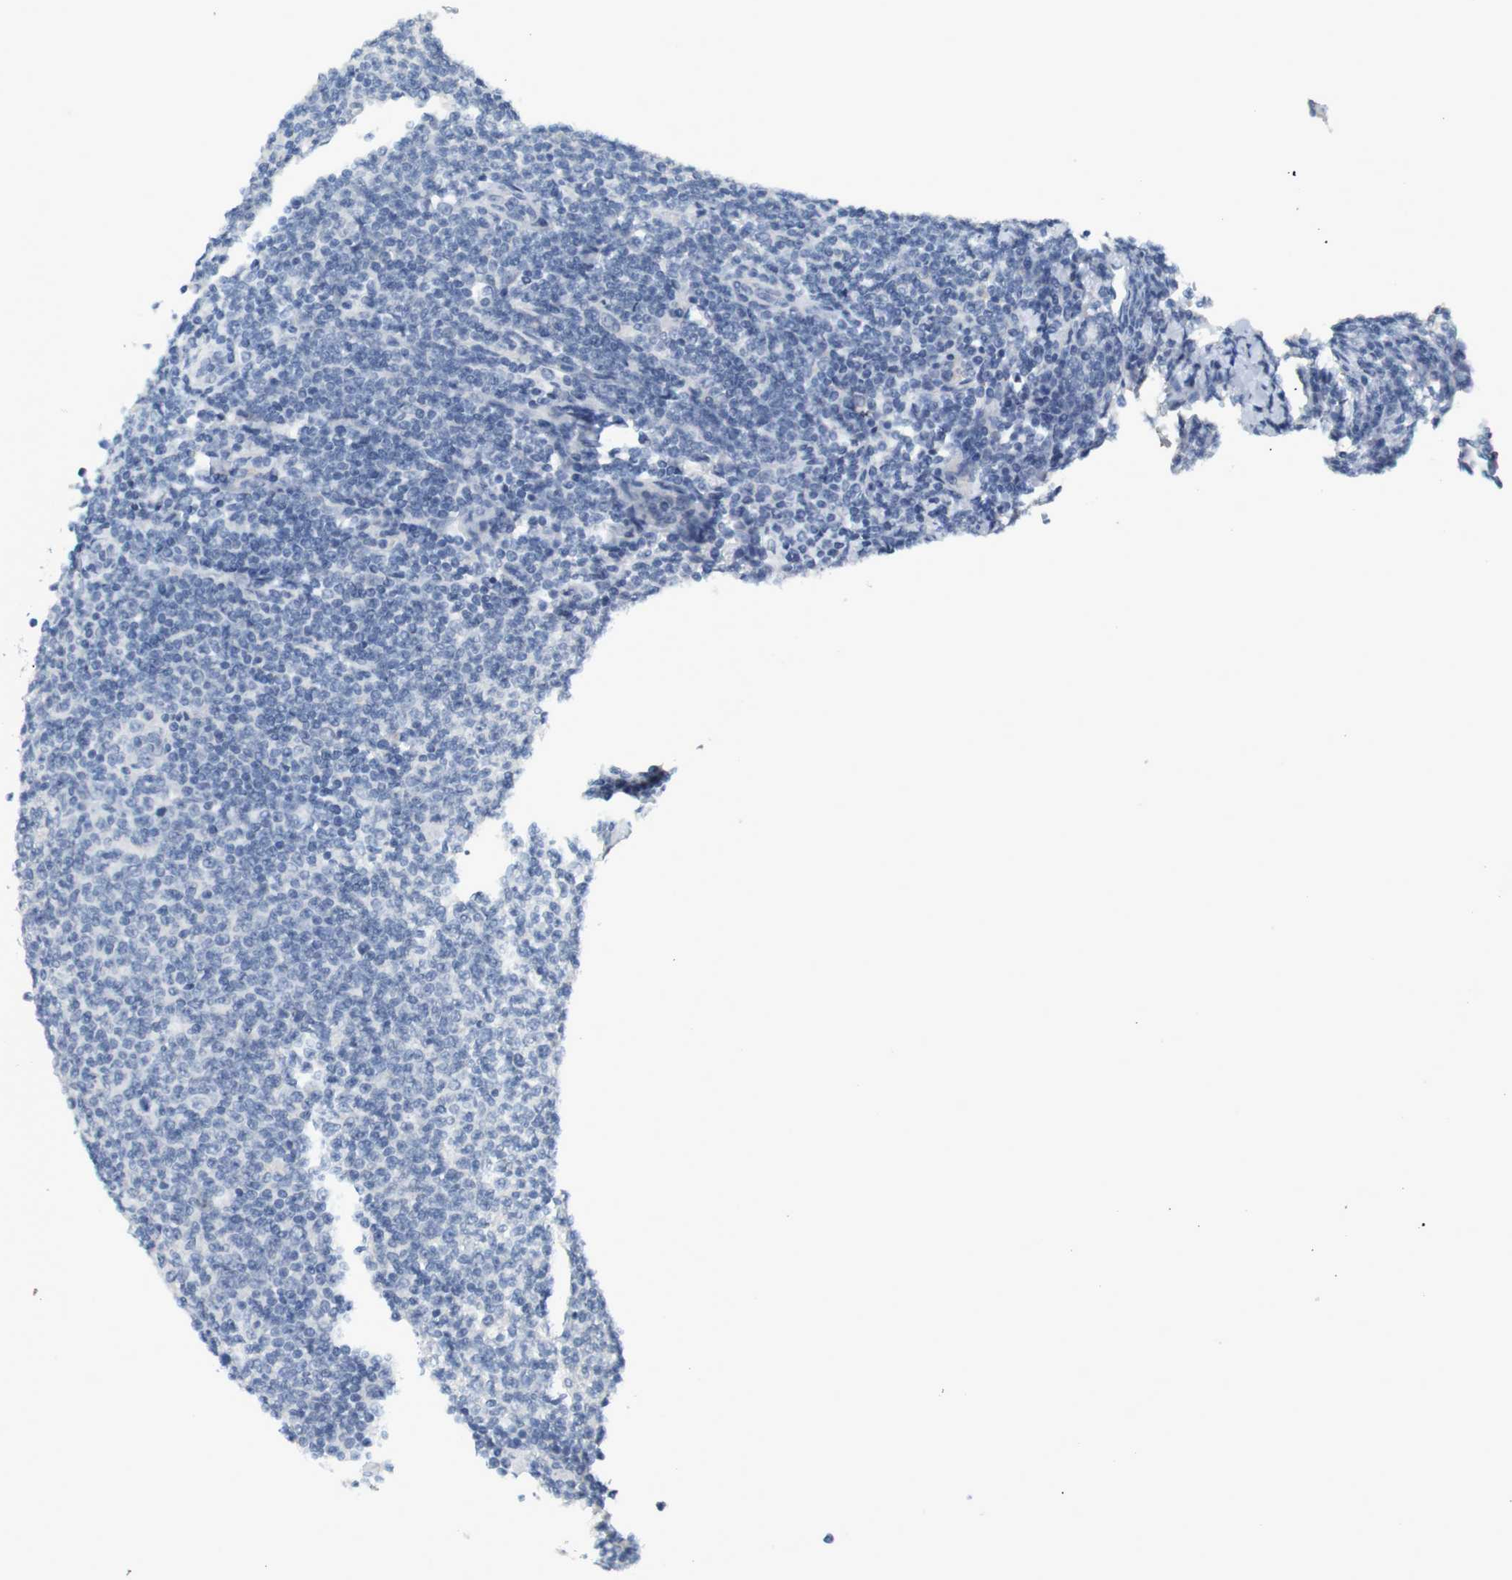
{"staining": {"intensity": "negative", "quantity": "none", "location": "none"}, "tissue": "lymphoma", "cell_type": "Tumor cells", "image_type": "cancer", "snomed": [{"axis": "morphology", "description": "Malignant lymphoma, non-Hodgkin's type, Low grade"}, {"axis": "topography", "description": "Lymph node"}], "caption": "Photomicrograph shows no protein expression in tumor cells of lymphoma tissue. The staining is performed using DAB (3,3'-diaminobenzidine) brown chromogen with nuclei counter-stained in using hematoxylin.", "gene": "LRRK2", "patient": {"sex": "male", "age": 66}}